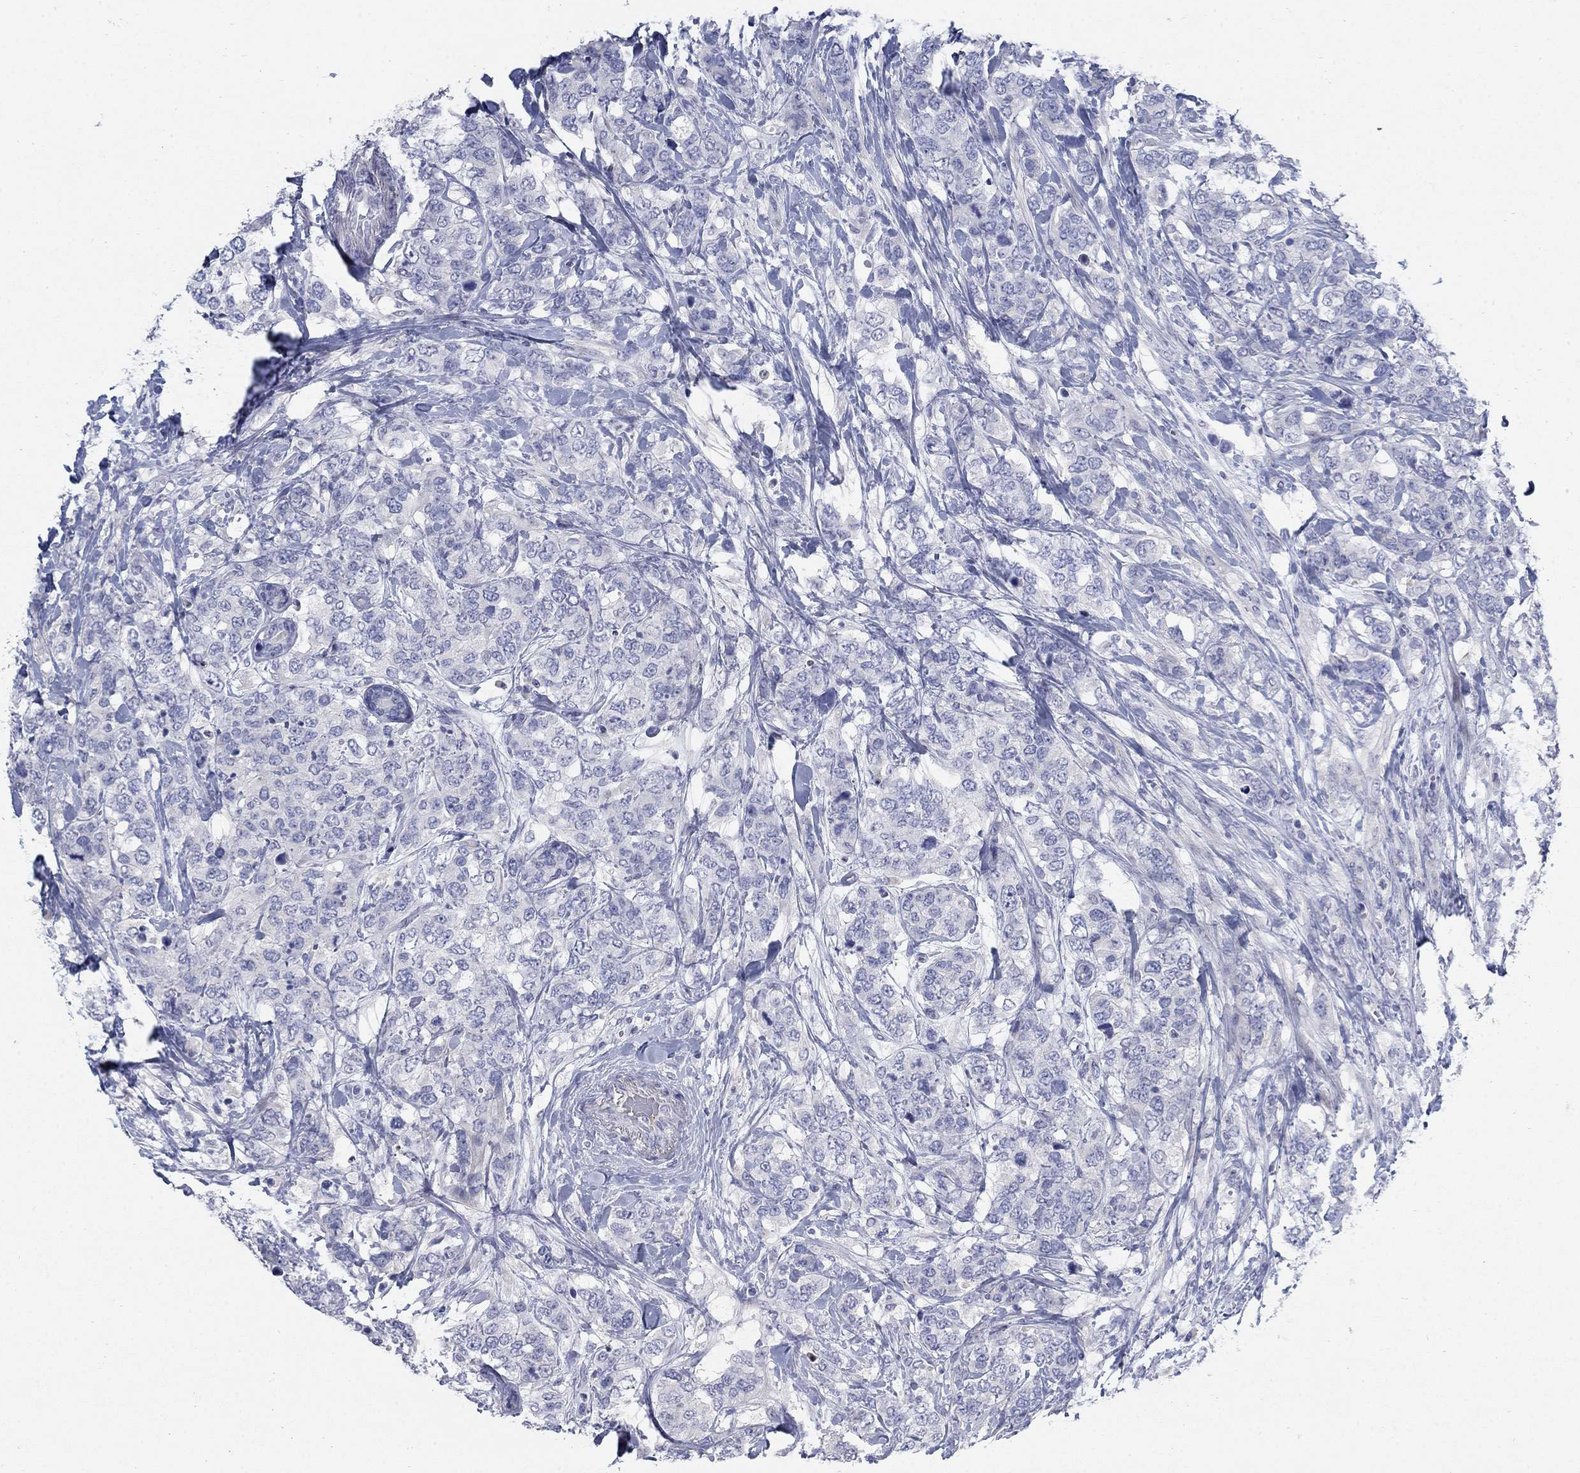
{"staining": {"intensity": "negative", "quantity": "none", "location": "none"}, "tissue": "breast cancer", "cell_type": "Tumor cells", "image_type": "cancer", "snomed": [{"axis": "morphology", "description": "Lobular carcinoma"}, {"axis": "topography", "description": "Breast"}], "caption": "Breast cancer was stained to show a protein in brown. There is no significant expression in tumor cells.", "gene": "TMEM249", "patient": {"sex": "female", "age": 59}}